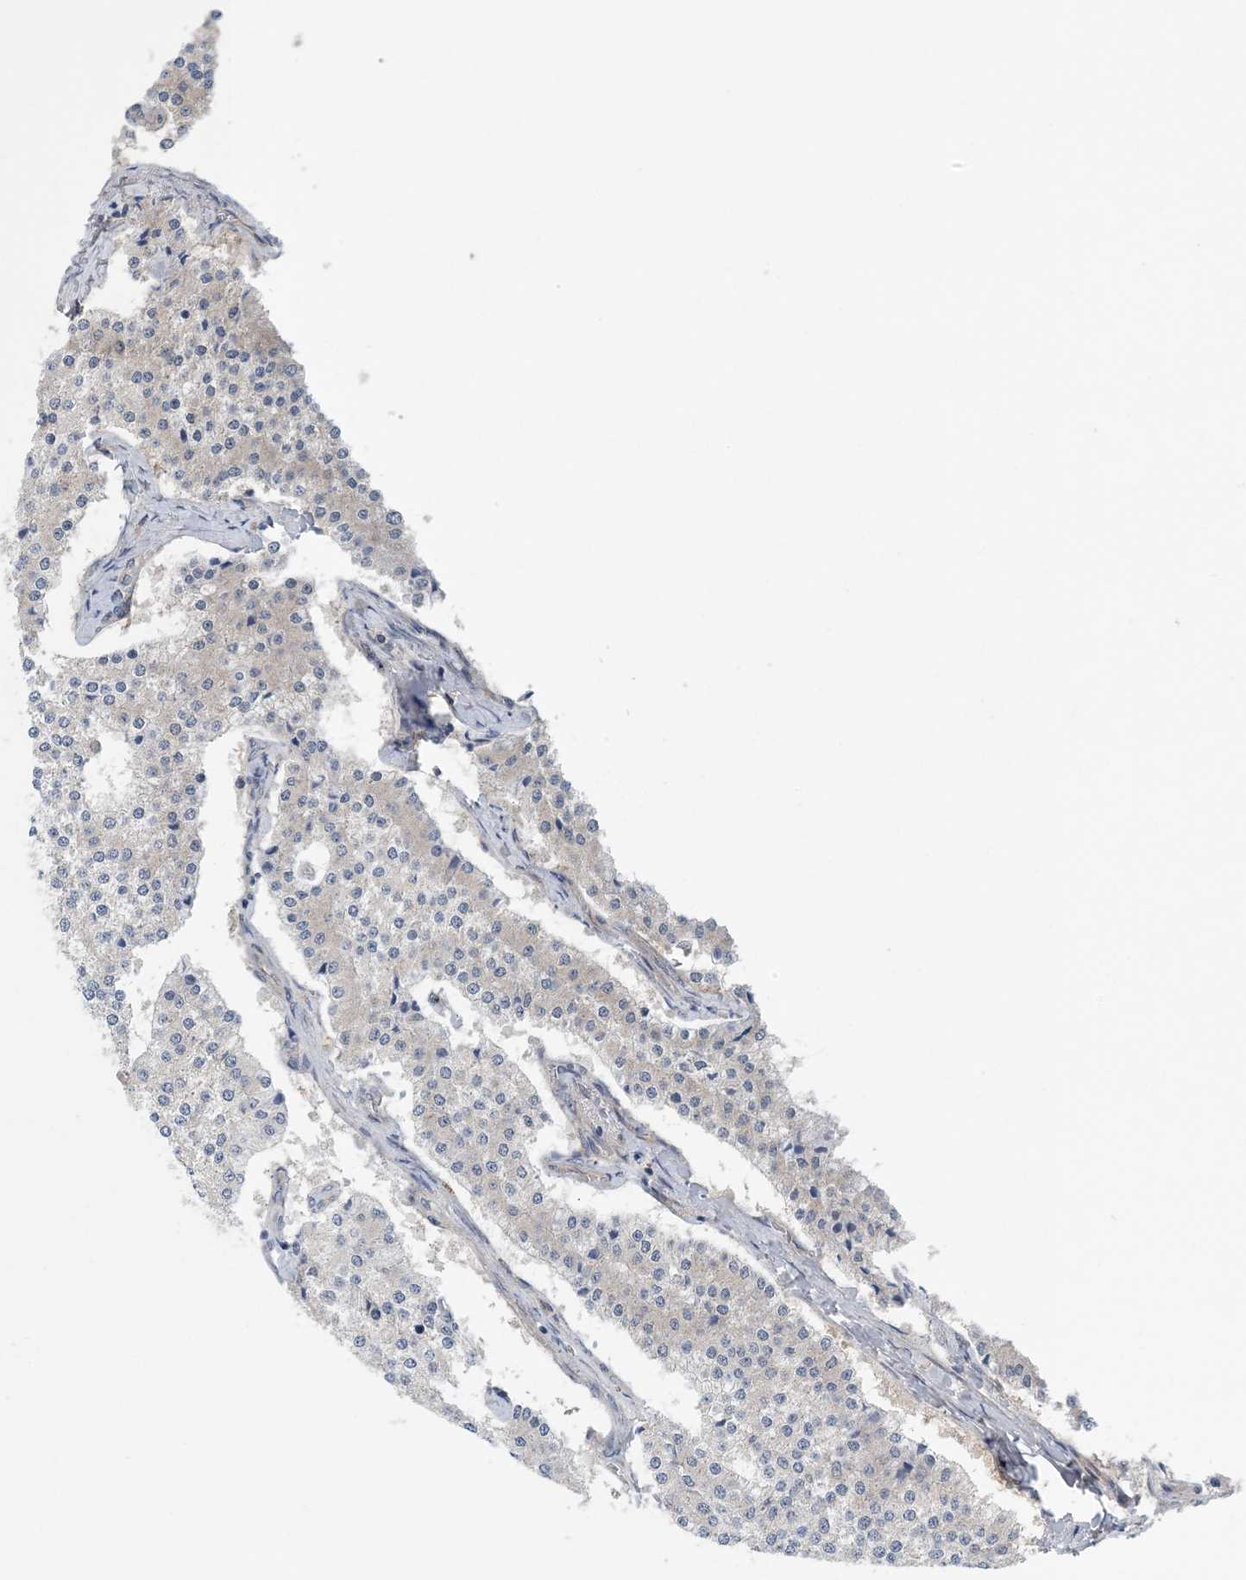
{"staining": {"intensity": "negative", "quantity": "none", "location": "none"}, "tissue": "carcinoid", "cell_type": "Tumor cells", "image_type": "cancer", "snomed": [{"axis": "morphology", "description": "Carcinoid, malignant, NOS"}, {"axis": "topography", "description": "Colon"}], "caption": "DAB immunohistochemical staining of human carcinoid demonstrates no significant expression in tumor cells. (DAB (3,3'-diaminobenzidine) immunohistochemistry, high magnification).", "gene": "HIKESHI", "patient": {"sex": "female", "age": 52}}